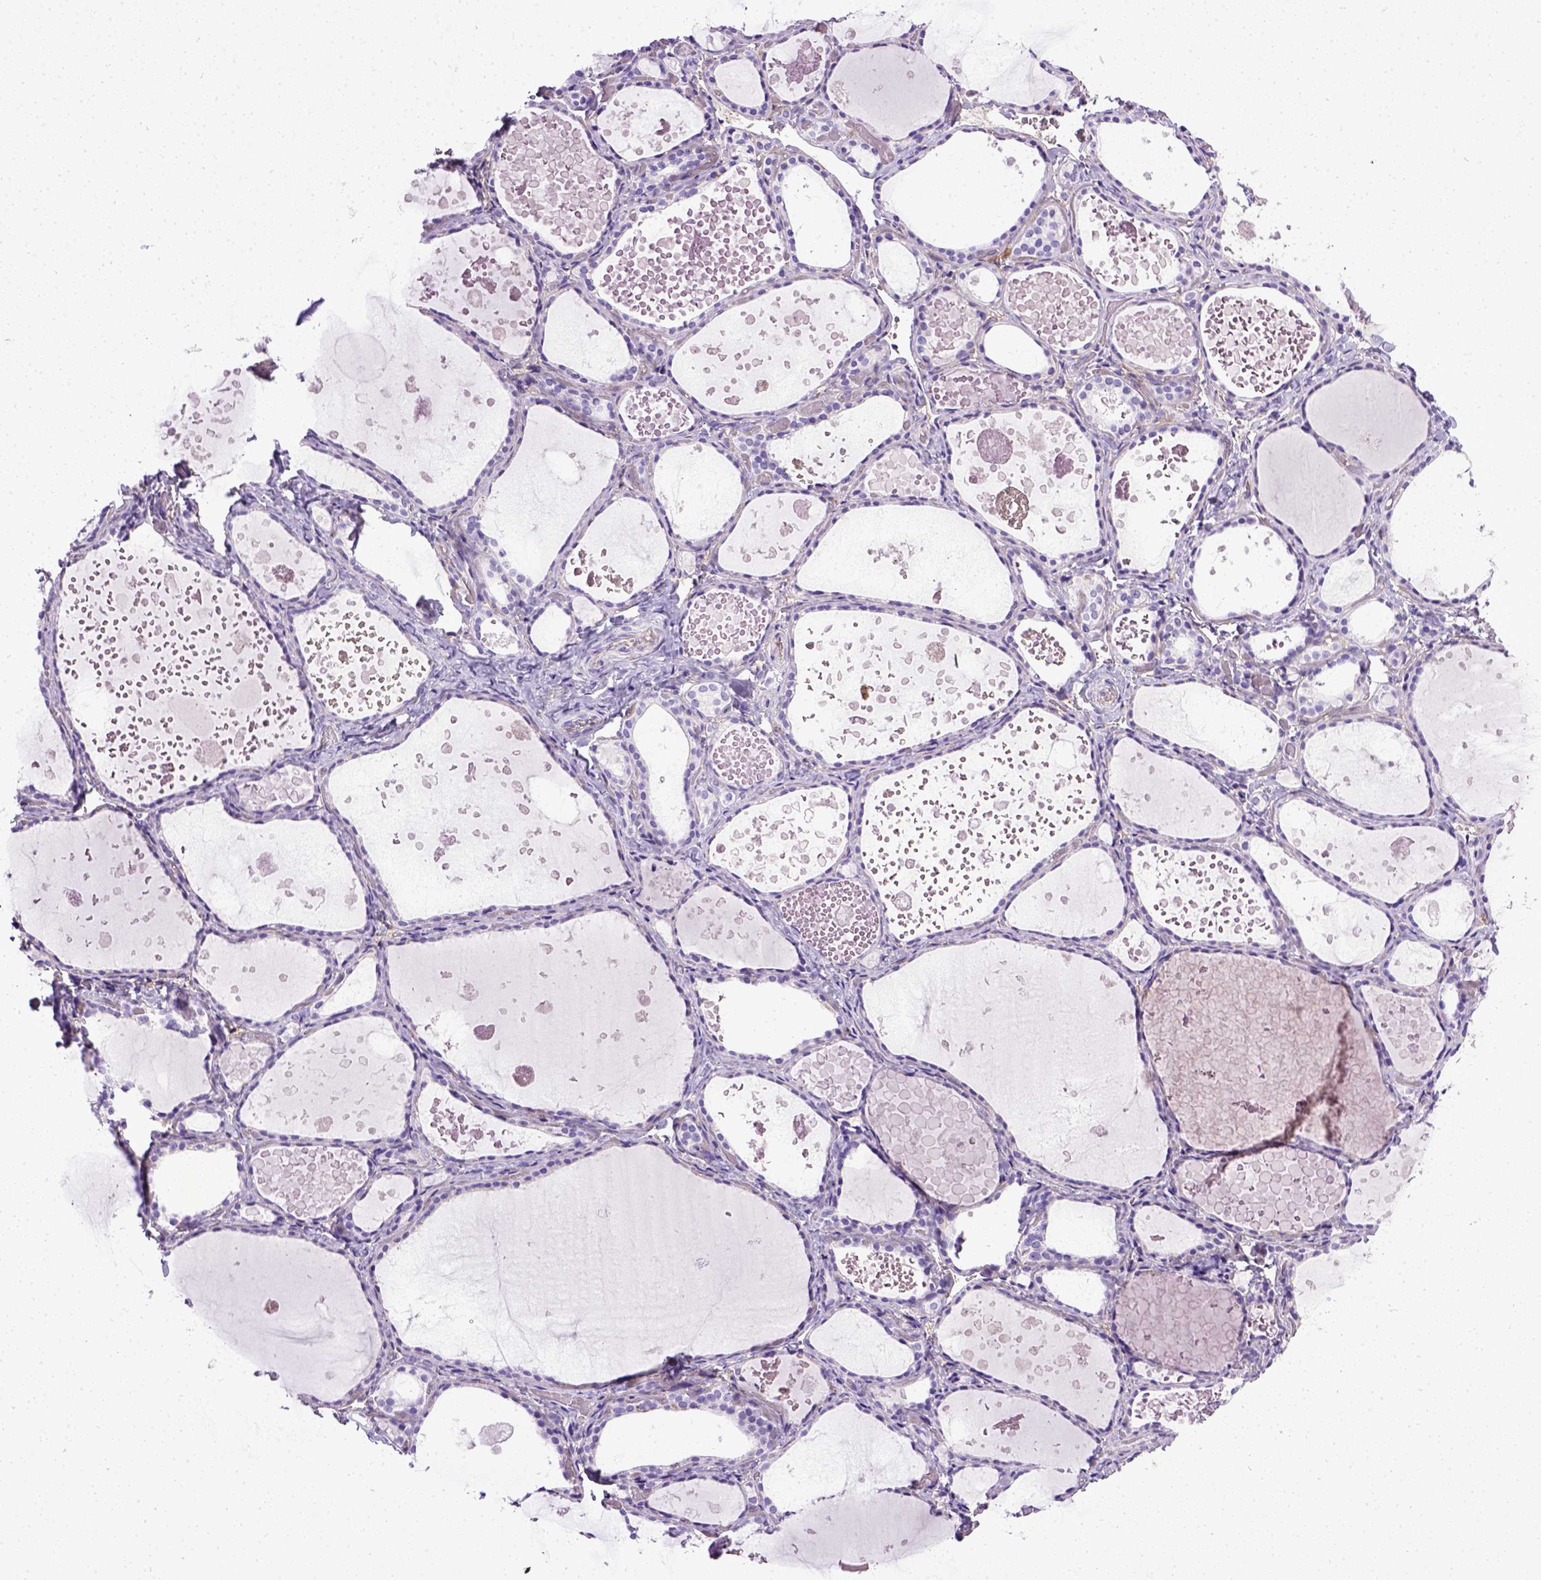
{"staining": {"intensity": "negative", "quantity": "none", "location": "none"}, "tissue": "thyroid gland", "cell_type": "Glandular cells", "image_type": "normal", "snomed": [{"axis": "morphology", "description": "Normal tissue, NOS"}, {"axis": "topography", "description": "Thyroid gland"}], "caption": "The image displays no significant staining in glandular cells of thyroid gland.", "gene": "ENG", "patient": {"sex": "female", "age": 56}}